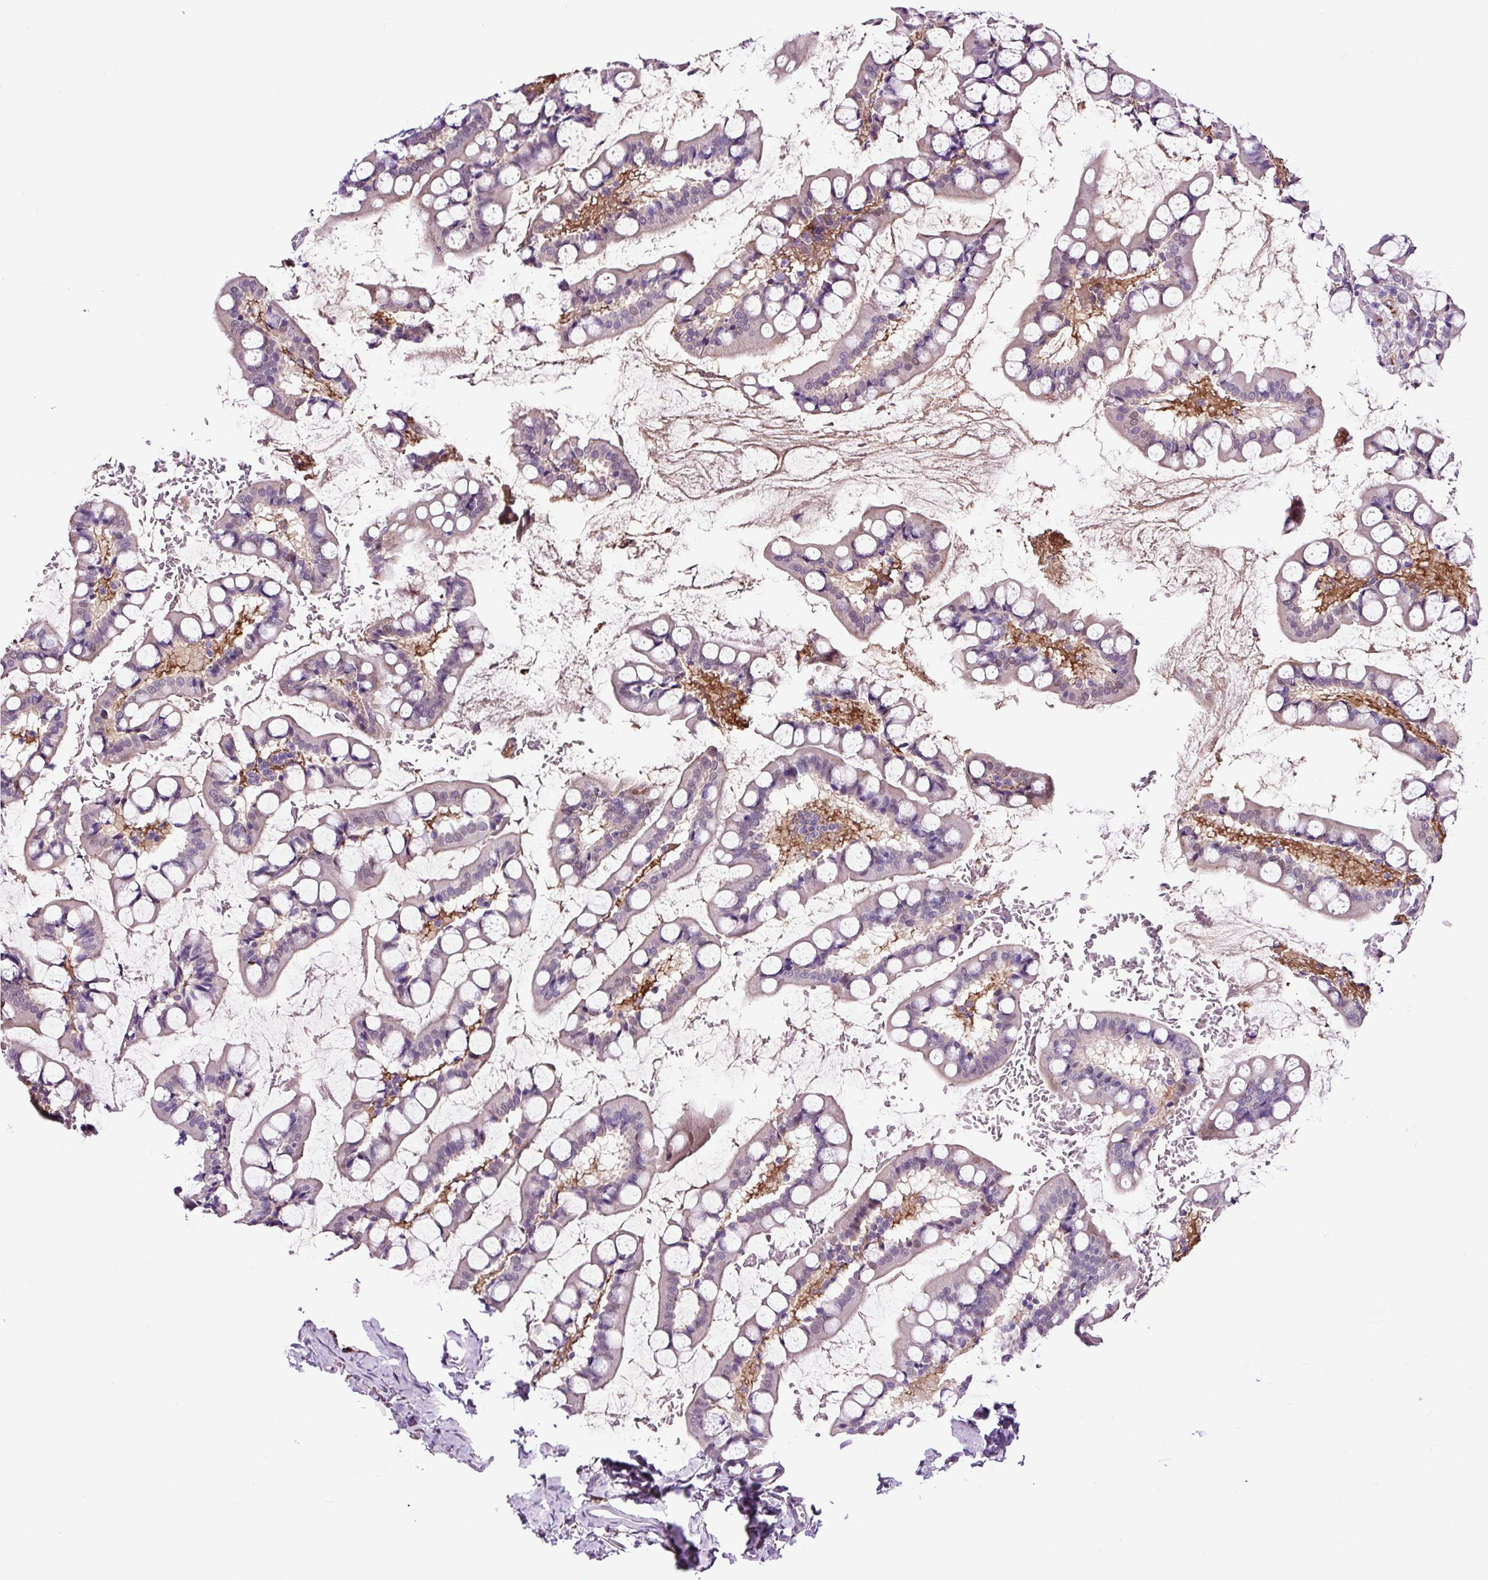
{"staining": {"intensity": "negative", "quantity": "none", "location": "none"}, "tissue": "small intestine", "cell_type": "Glandular cells", "image_type": "normal", "snomed": [{"axis": "morphology", "description": "Normal tissue, NOS"}, {"axis": "topography", "description": "Small intestine"}], "caption": "A high-resolution micrograph shows IHC staining of unremarkable small intestine, which shows no significant expression in glandular cells.", "gene": "TAFA3", "patient": {"sex": "male", "age": 52}}